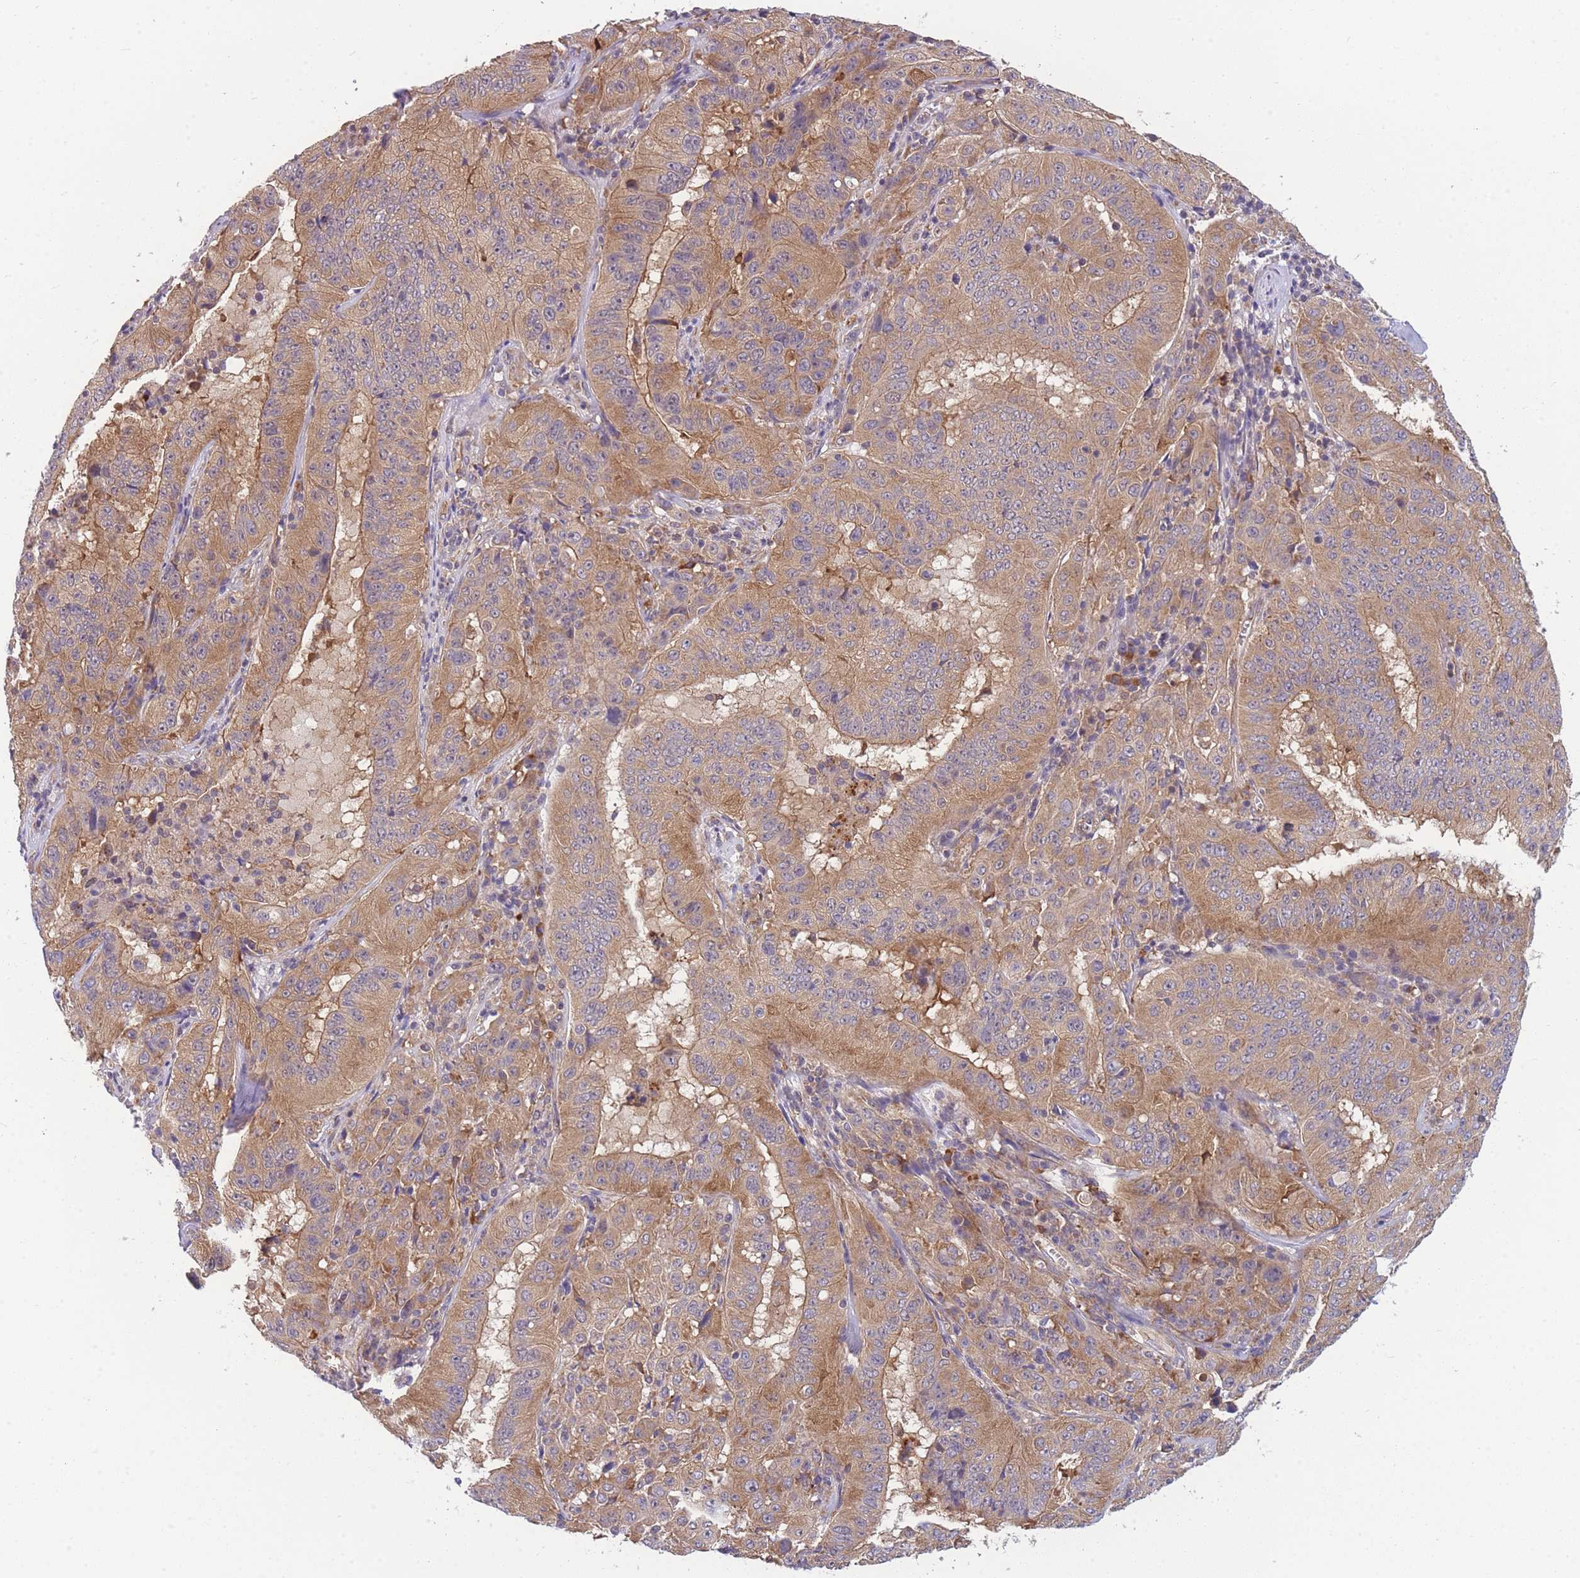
{"staining": {"intensity": "moderate", "quantity": ">75%", "location": "cytoplasmic/membranous"}, "tissue": "pancreatic cancer", "cell_type": "Tumor cells", "image_type": "cancer", "snomed": [{"axis": "morphology", "description": "Adenocarcinoma, NOS"}, {"axis": "topography", "description": "Pancreas"}], "caption": "A histopathology image showing moderate cytoplasmic/membranous expression in approximately >75% of tumor cells in pancreatic cancer, as visualized by brown immunohistochemical staining.", "gene": "MRPL23", "patient": {"sex": "male", "age": 63}}